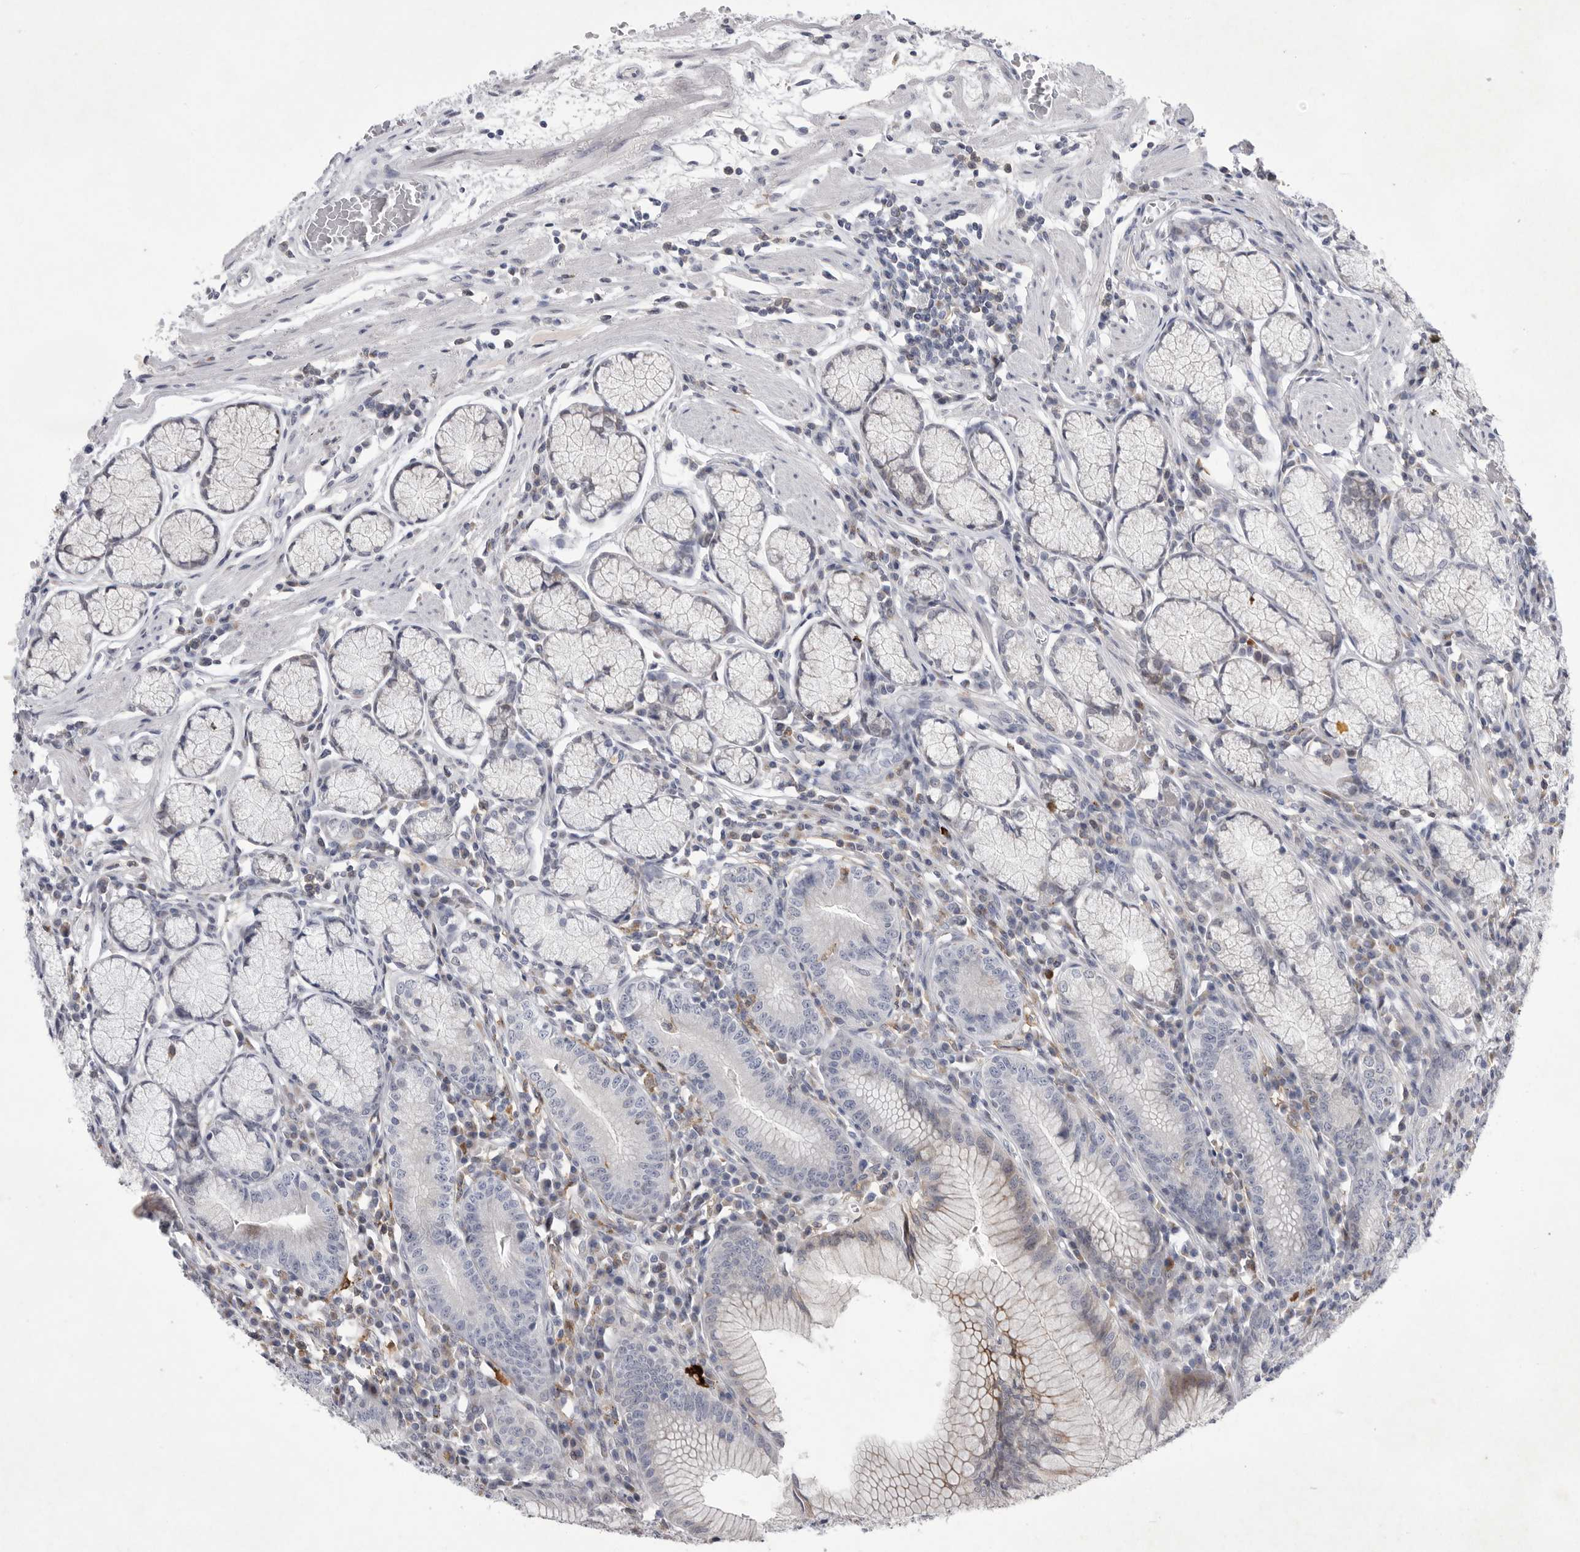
{"staining": {"intensity": "moderate", "quantity": "<25%", "location": "cytoplasmic/membranous"}, "tissue": "stomach", "cell_type": "Glandular cells", "image_type": "normal", "snomed": [{"axis": "morphology", "description": "Normal tissue, NOS"}, {"axis": "topography", "description": "Stomach"}], "caption": "This is an image of IHC staining of benign stomach, which shows moderate positivity in the cytoplasmic/membranous of glandular cells.", "gene": "SIGLEC10", "patient": {"sex": "male", "age": 55}}